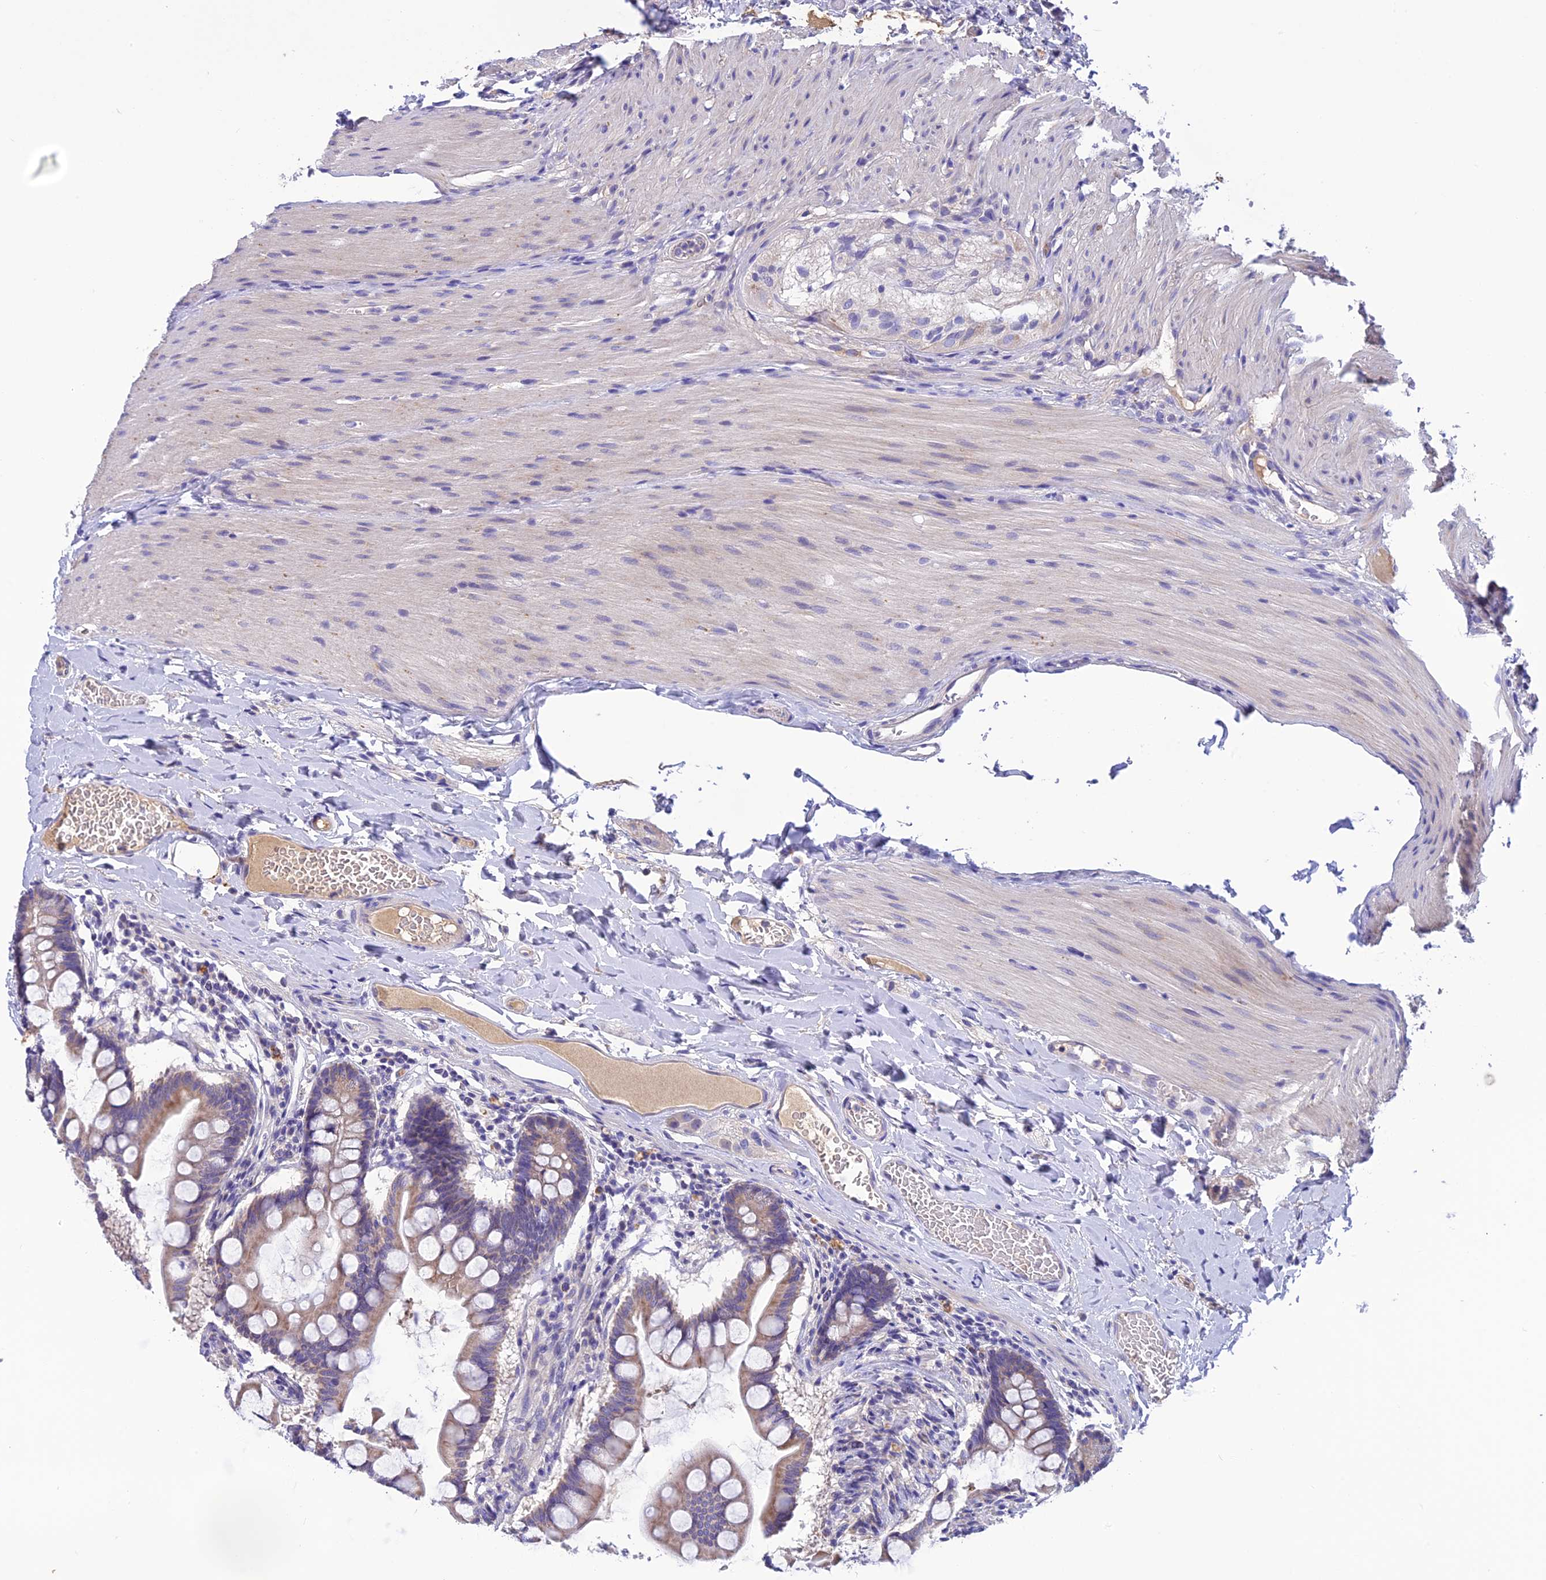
{"staining": {"intensity": "weak", "quantity": ">75%", "location": "cytoplasmic/membranous"}, "tissue": "small intestine", "cell_type": "Glandular cells", "image_type": "normal", "snomed": [{"axis": "morphology", "description": "Normal tissue, NOS"}, {"axis": "topography", "description": "Small intestine"}], "caption": "Approximately >75% of glandular cells in unremarkable human small intestine show weak cytoplasmic/membranous protein staining as visualized by brown immunohistochemical staining.", "gene": "PZP", "patient": {"sex": "male", "age": 41}}